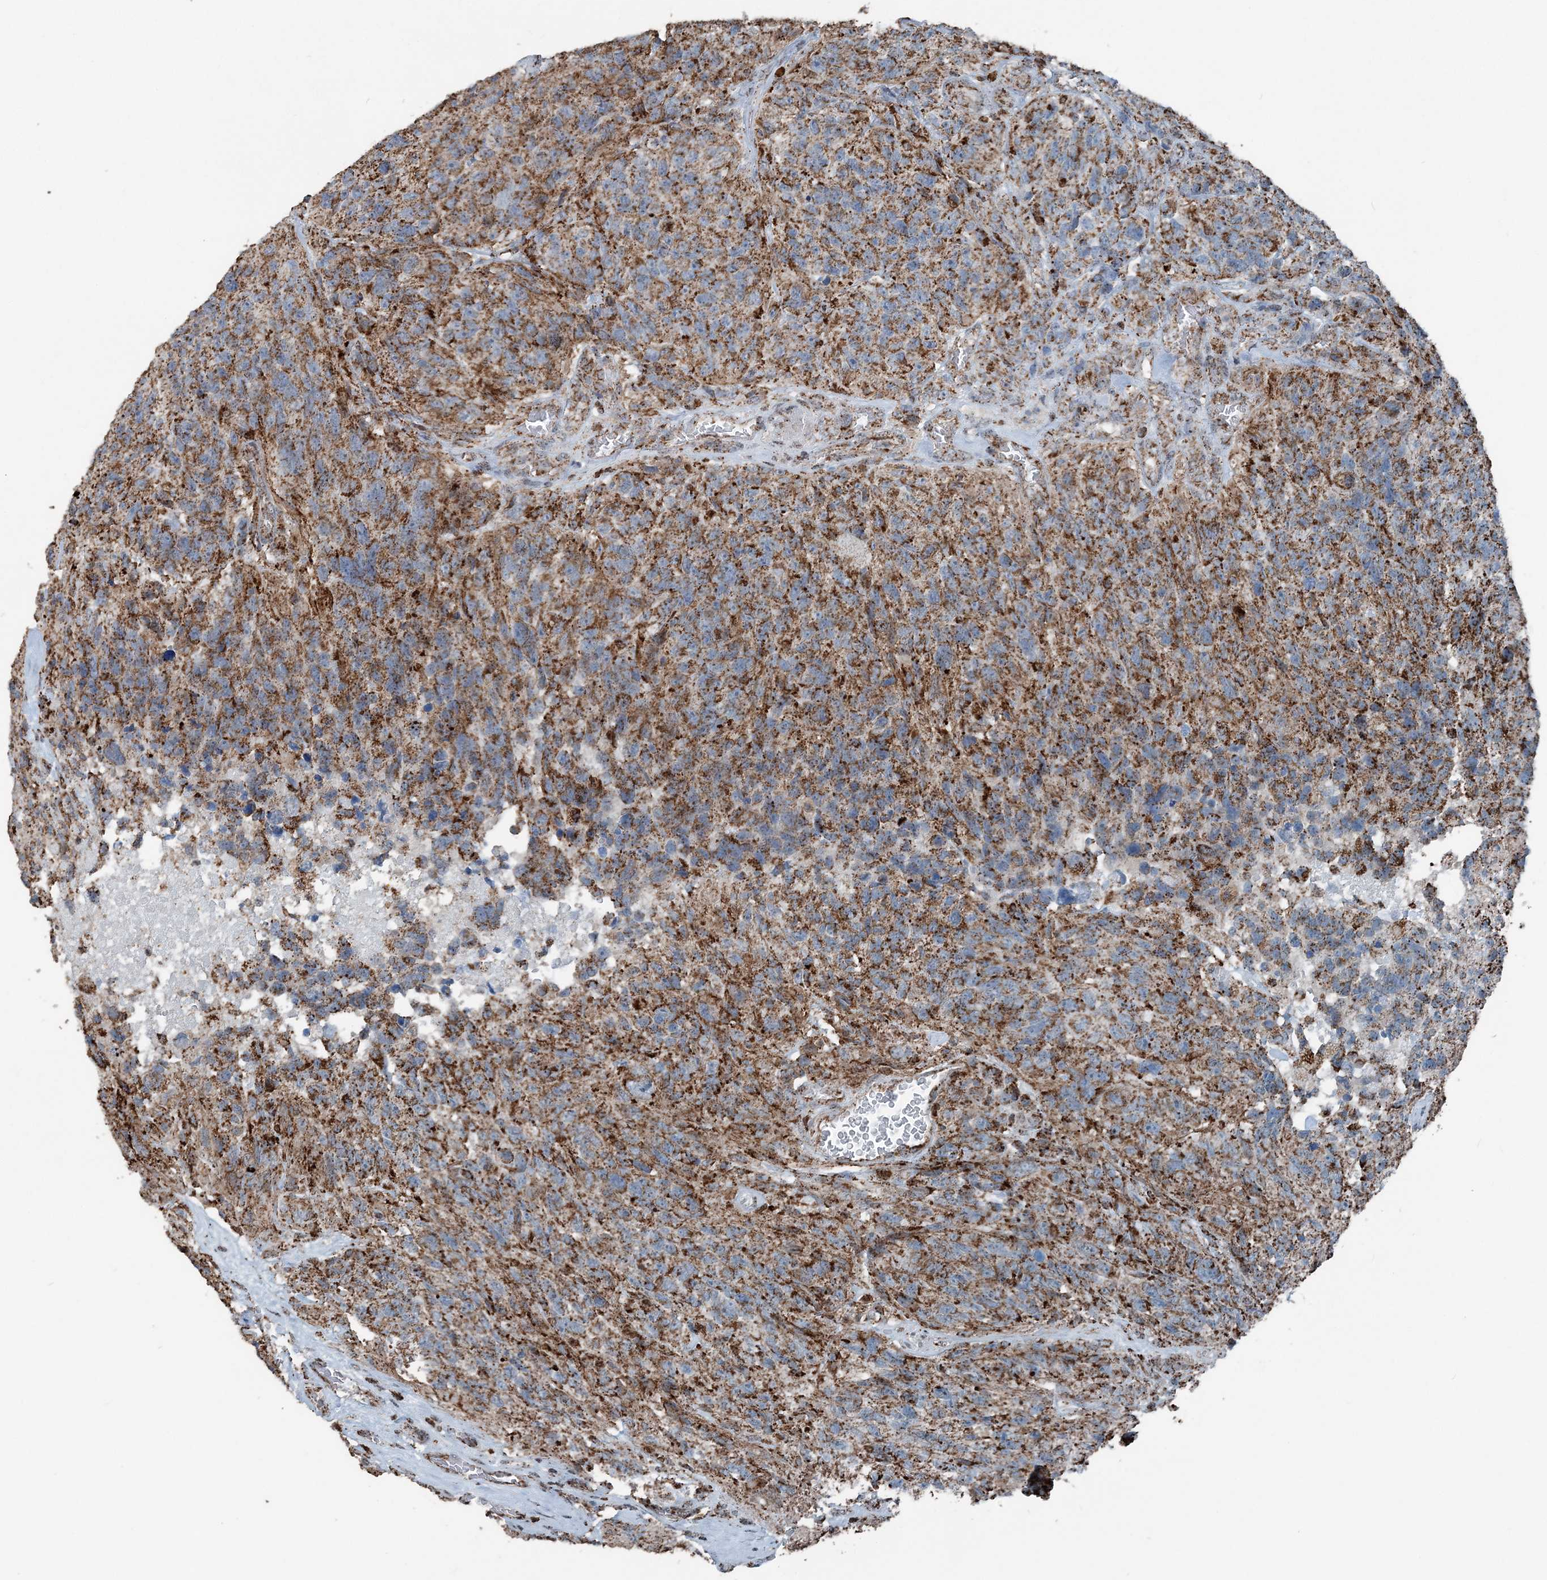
{"staining": {"intensity": "strong", "quantity": ">75%", "location": "cytoplasmic/membranous"}, "tissue": "glioma", "cell_type": "Tumor cells", "image_type": "cancer", "snomed": [{"axis": "morphology", "description": "Glioma, malignant, High grade"}, {"axis": "topography", "description": "Brain"}], "caption": "Immunohistochemical staining of malignant glioma (high-grade) reveals high levels of strong cytoplasmic/membranous positivity in about >75% of tumor cells.", "gene": "SUCLG1", "patient": {"sex": "male", "age": 69}}